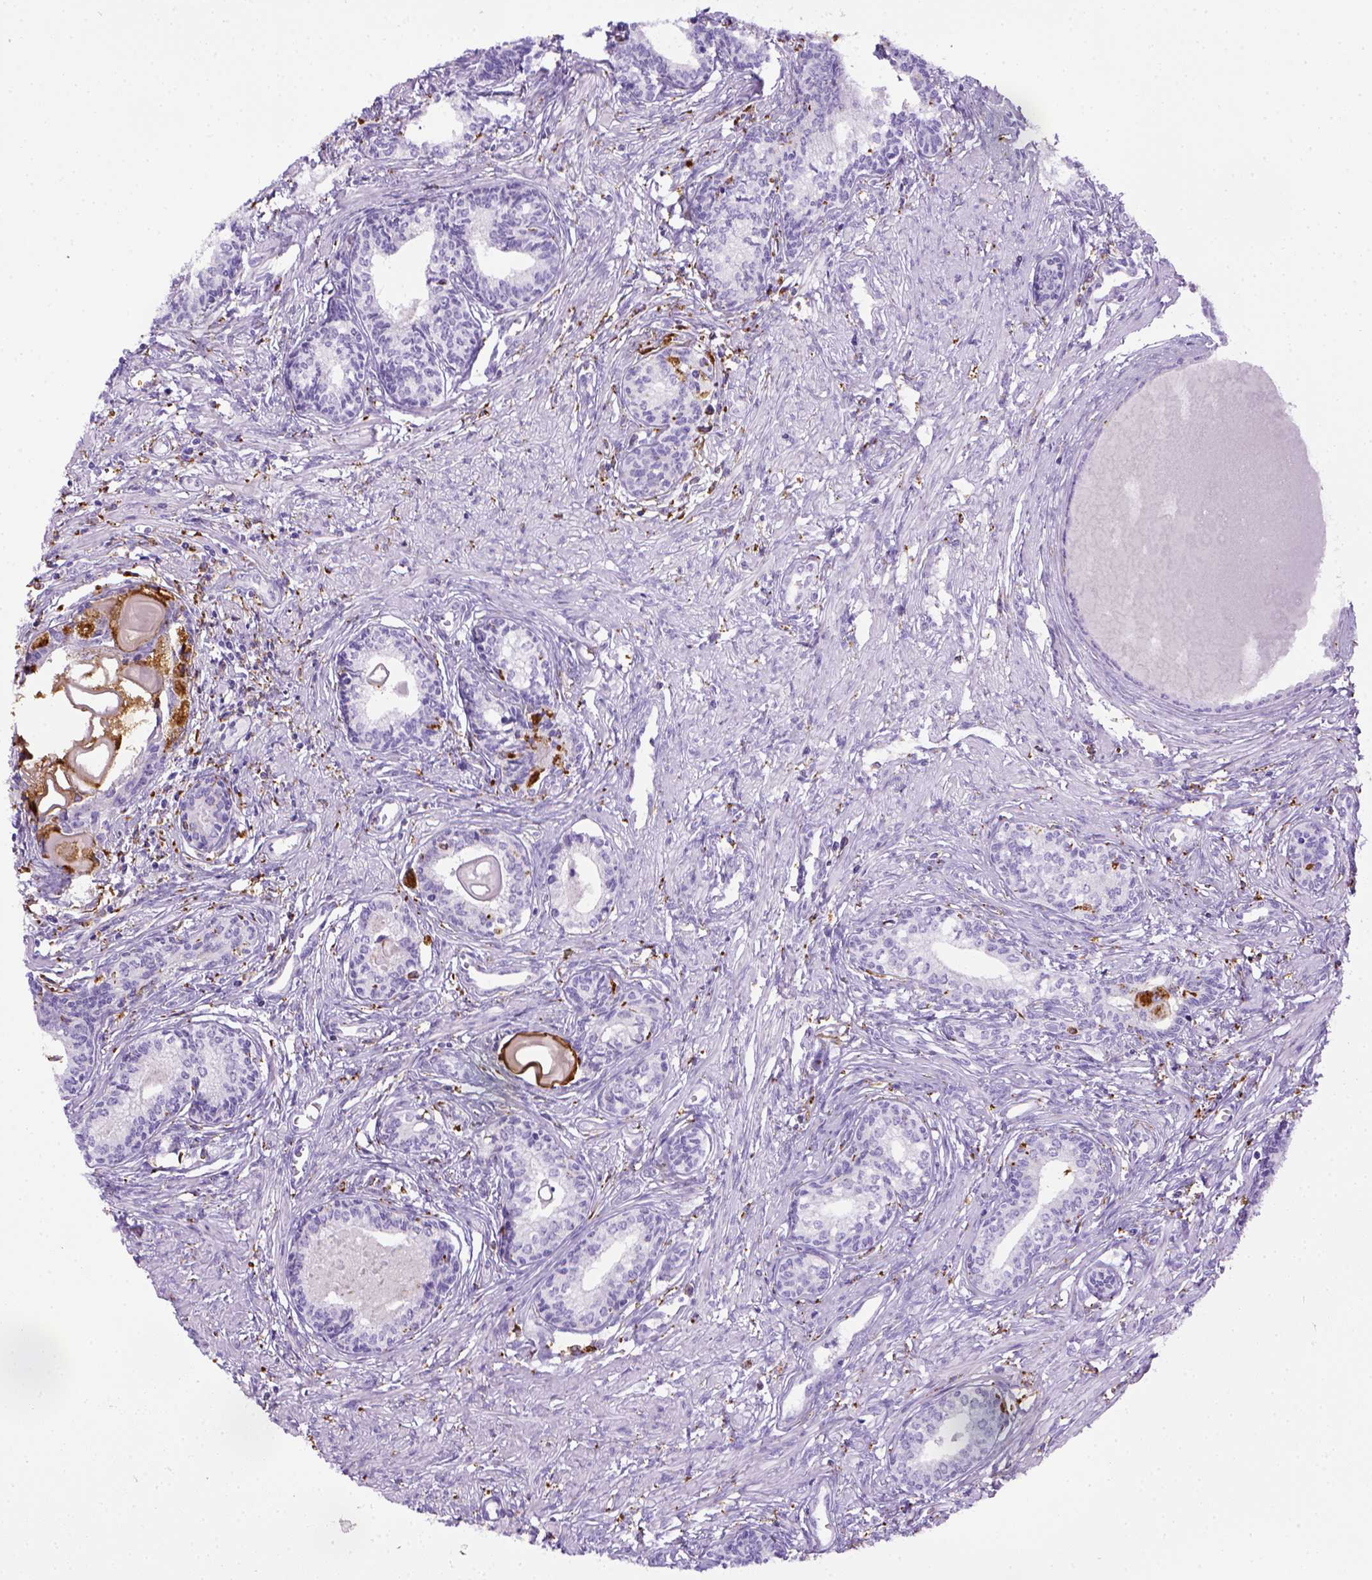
{"staining": {"intensity": "negative", "quantity": "none", "location": "none"}, "tissue": "prostate", "cell_type": "Glandular cells", "image_type": "normal", "snomed": [{"axis": "morphology", "description": "Normal tissue, NOS"}, {"axis": "topography", "description": "Prostate"}], "caption": "Protein analysis of normal prostate displays no significant positivity in glandular cells. (DAB (3,3'-diaminobenzidine) IHC visualized using brightfield microscopy, high magnification).", "gene": "CD68", "patient": {"sex": "male", "age": 60}}